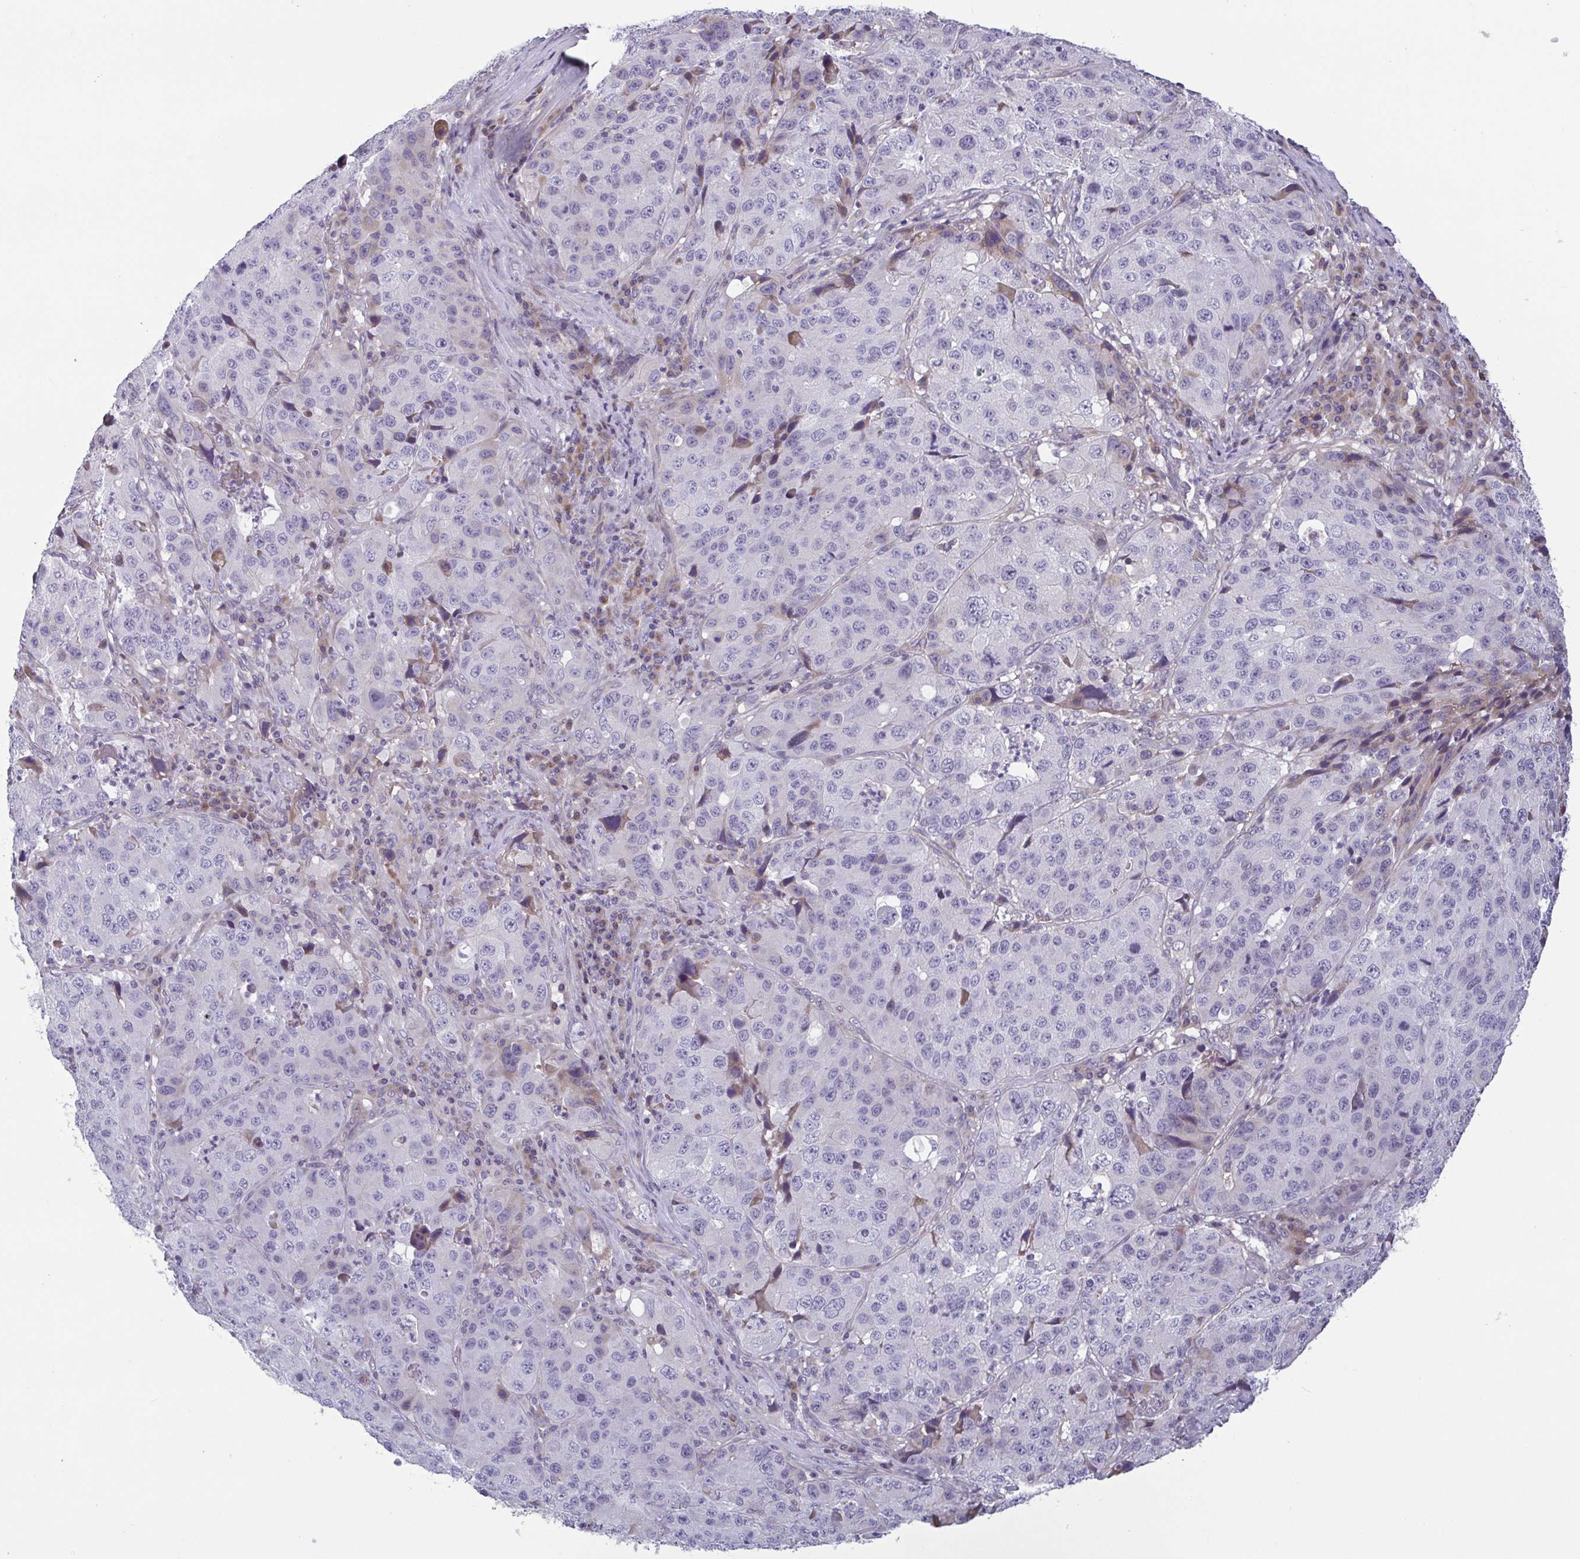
{"staining": {"intensity": "negative", "quantity": "none", "location": "none"}, "tissue": "stomach cancer", "cell_type": "Tumor cells", "image_type": "cancer", "snomed": [{"axis": "morphology", "description": "Adenocarcinoma, NOS"}, {"axis": "topography", "description": "Stomach"}], "caption": "Human stomach cancer (adenocarcinoma) stained for a protein using immunohistochemistry shows no expression in tumor cells.", "gene": "ECM1", "patient": {"sex": "male", "age": 71}}